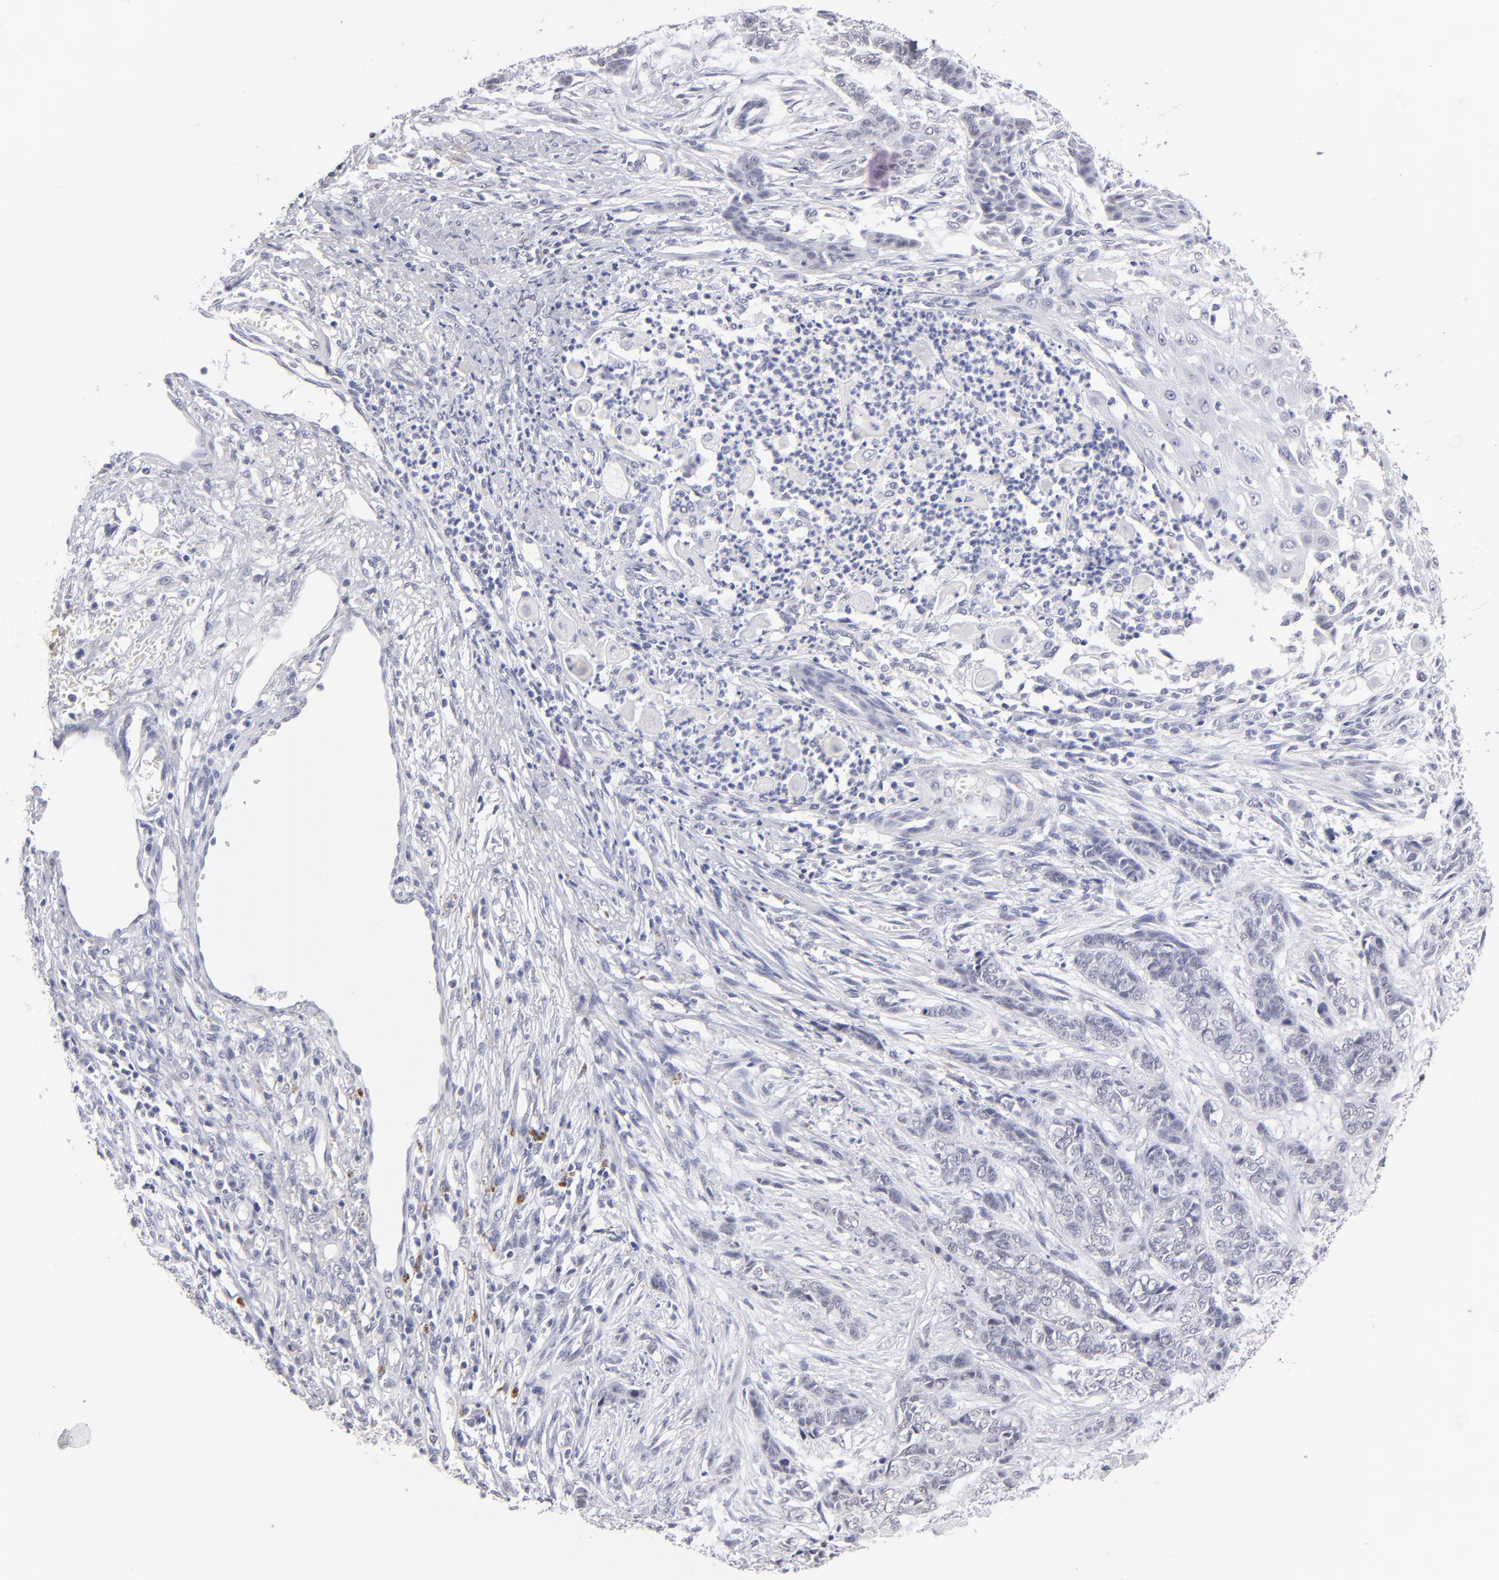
{"staining": {"intensity": "negative", "quantity": "none", "location": "none"}, "tissue": "skin cancer", "cell_type": "Tumor cells", "image_type": "cancer", "snomed": [{"axis": "morphology", "description": "Basal cell carcinoma"}, {"axis": "topography", "description": "Skin"}], "caption": "Basal cell carcinoma (skin) was stained to show a protein in brown. There is no significant staining in tumor cells. (DAB IHC visualized using brightfield microscopy, high magnification).", "gene": "TEX11", "patient": {"sex": "female", "age": 64}}